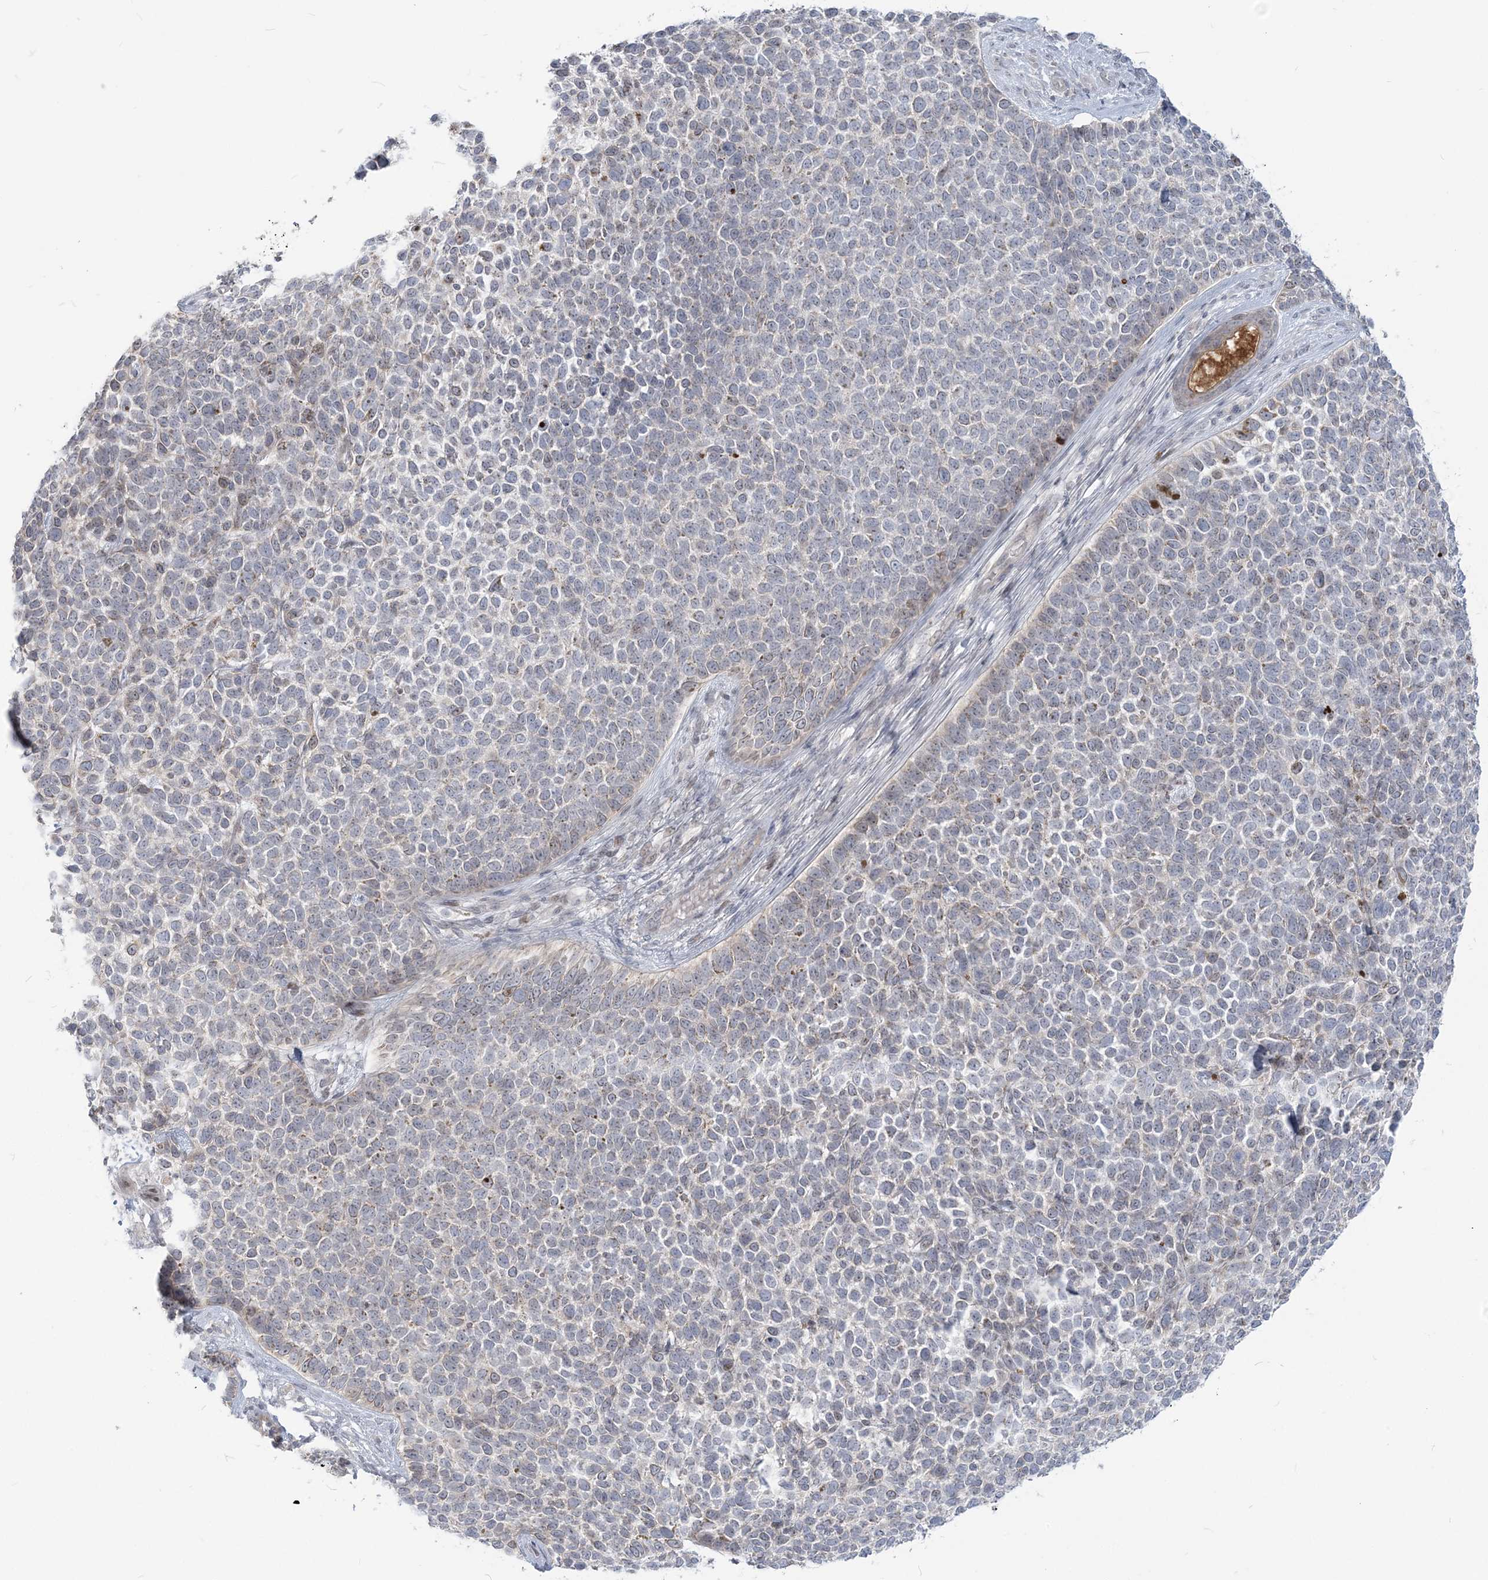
{"staining": {"intensity": "negative", "quantity": "none", "location": "none"}, "tissue": "skin cancer", "cell_type": "Tumor cells", "image_type": "cancer", "snomed": [{"axis": "morphology", "description": "Basal cell carcinoma"}, {"axis": "topography", "description": "Skin"}], "caption": "Basal cell carcinoma (skin) stained for a protein using immunohistochemistry (IHC) exhibits no expression tumor cells.", "gene": "SDAD1", "patient": {"sex": "female", "age": 84}}